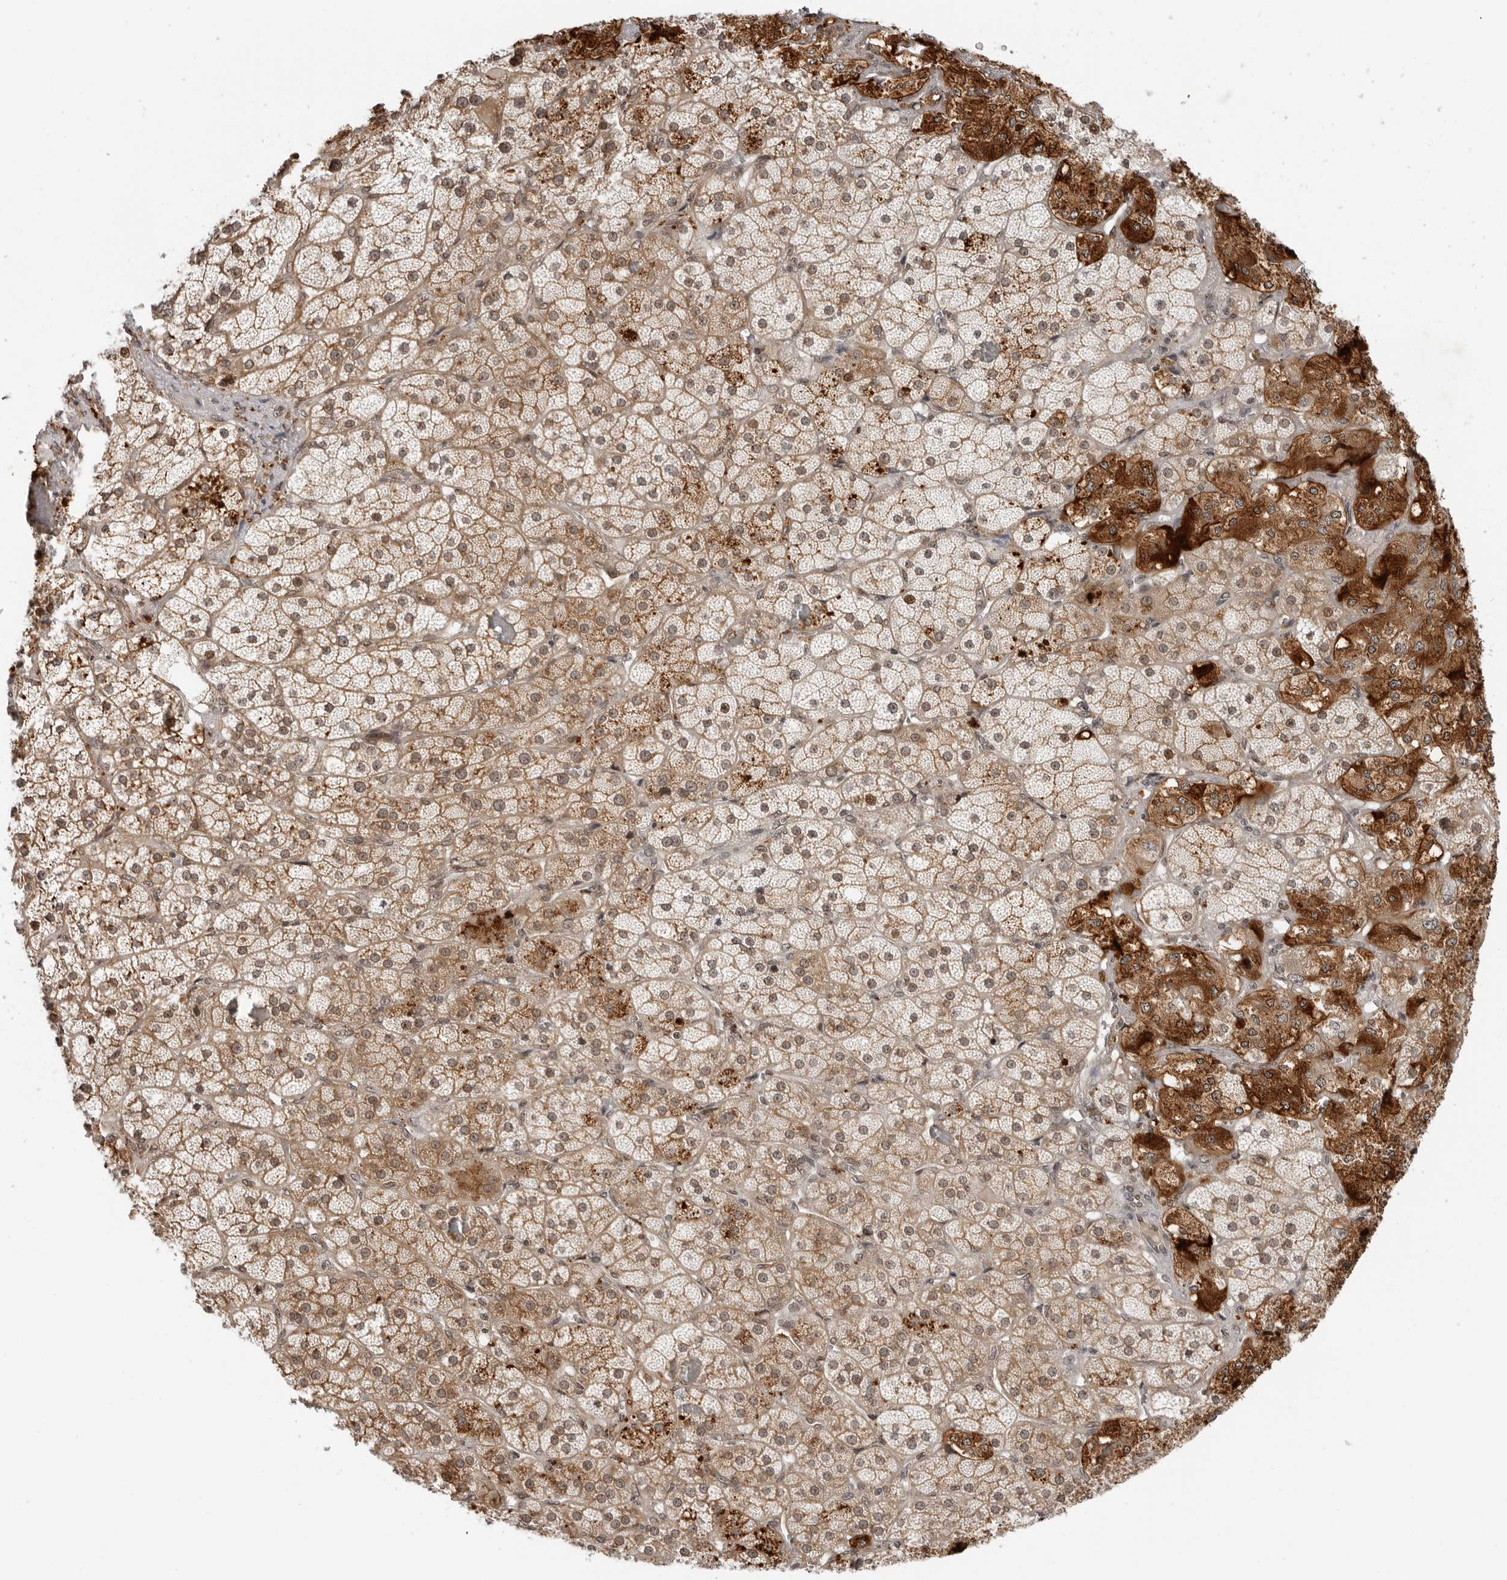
{"staining": {"intensity": "strong", "quantity": "25%-75%", "location": "cytoplasmic/membranous,nuclear"}, "tissue": "adrenal gland", "cell_type": "Glandular cells", "image_type": "normal", "snomed": [{"axis": "morphology", "description": "Normal tissue, NOS"}, {"axis": "topography", "description": "Adrenal gland"}], "caption": "Benign adrenal gland was stained to show a protein in brown. There is high levels of strong cytoplasmic/membranous,nuclear staining in about 25%-75% of glandular cells. (Stains: DAB (3,3'-diaminobenzidine) in brown, nuclei in blue, Microscopy: brightfield microscopy at high magnification).", "gene": "TIPRL", "patient": {"sex": "male", "age": 57}}